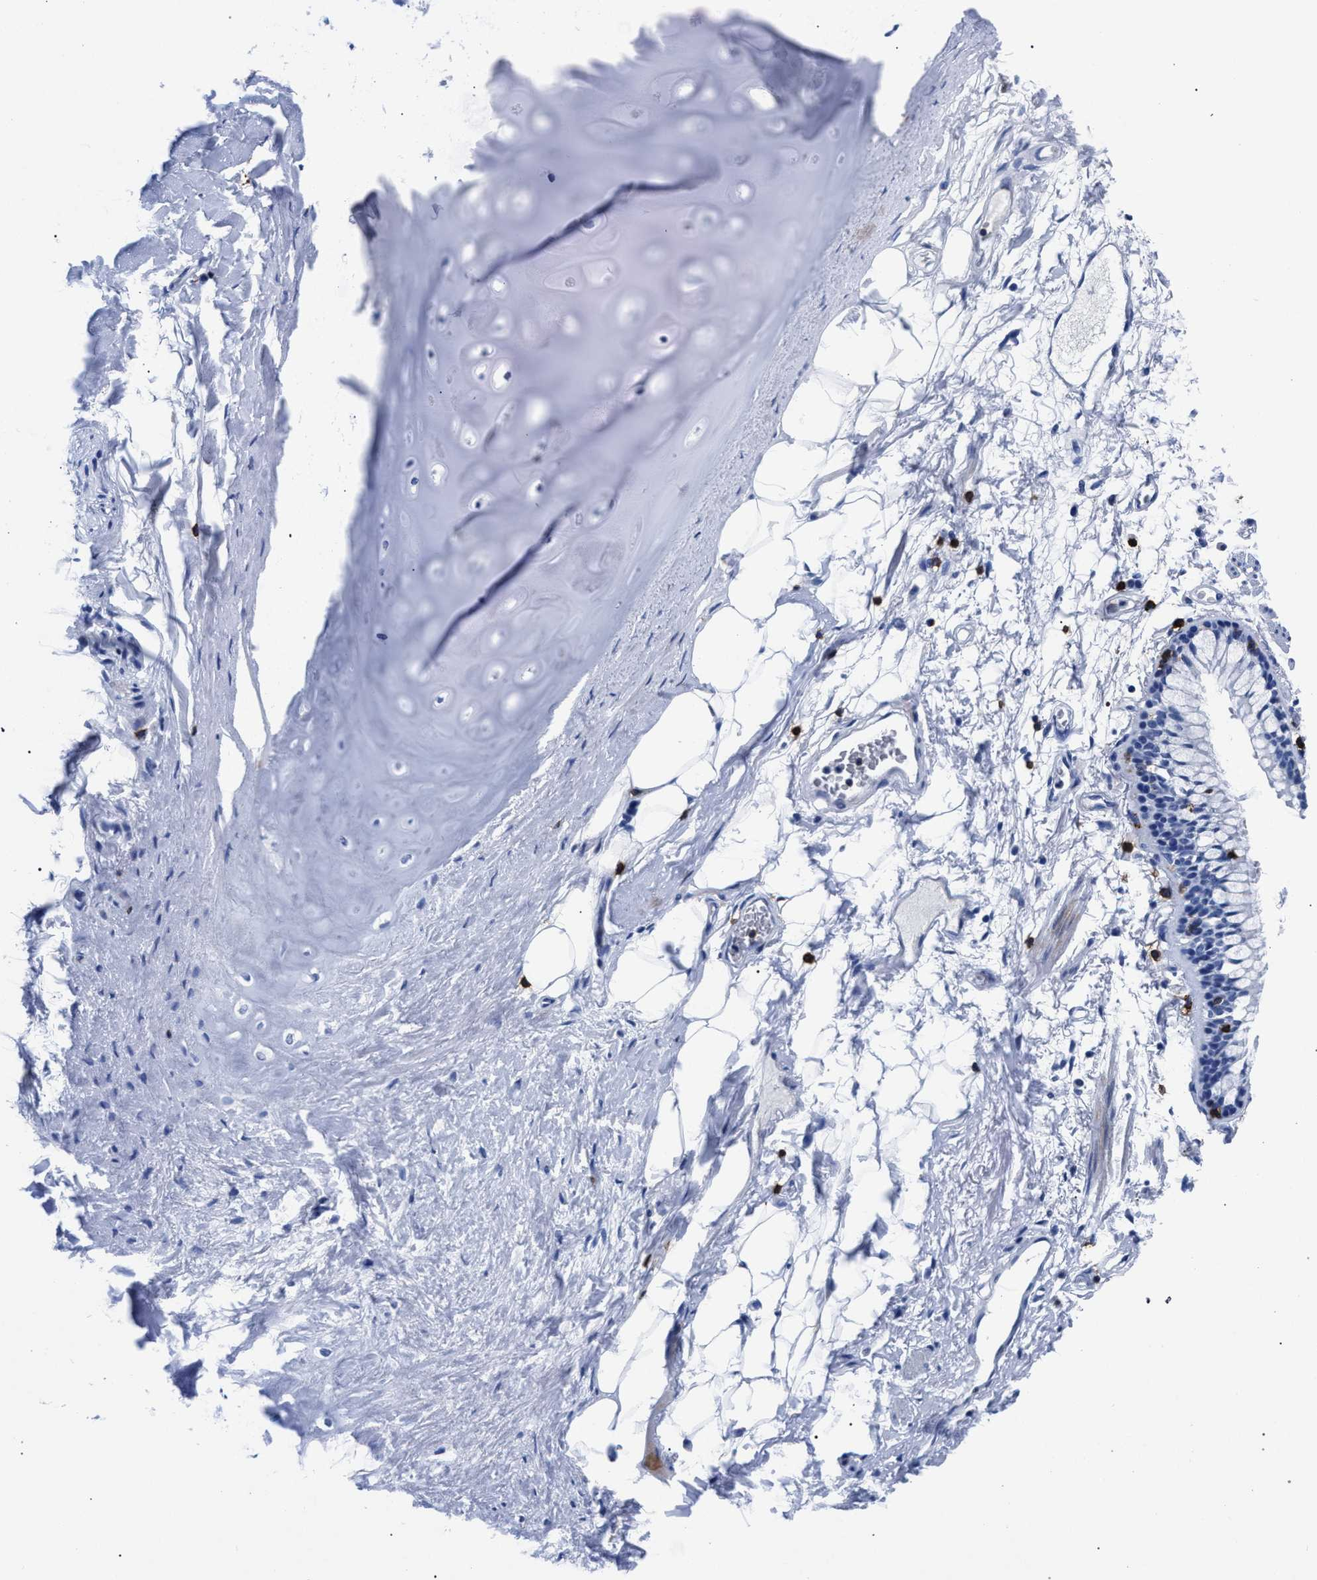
{"staining": {"intensity": "negative", "quantity": "none", "location": "none"}, "tissue": "adipose tissue", "cell_type": "Adipocytes", "image_type": "normal", "snomed": [{"axis": "morphology", "description": "Normal tissue, NOS"}, {"axis": "topography", "description": "Cartilage tissue"}, {"axis": "topography", "description": "Bronchus"}], "caption": "Adipocytes are negative for protein expression in unremarkable human adipose tissue.", "gene": "KLRK1", "patient": {"sex": "female", "age": 73}}